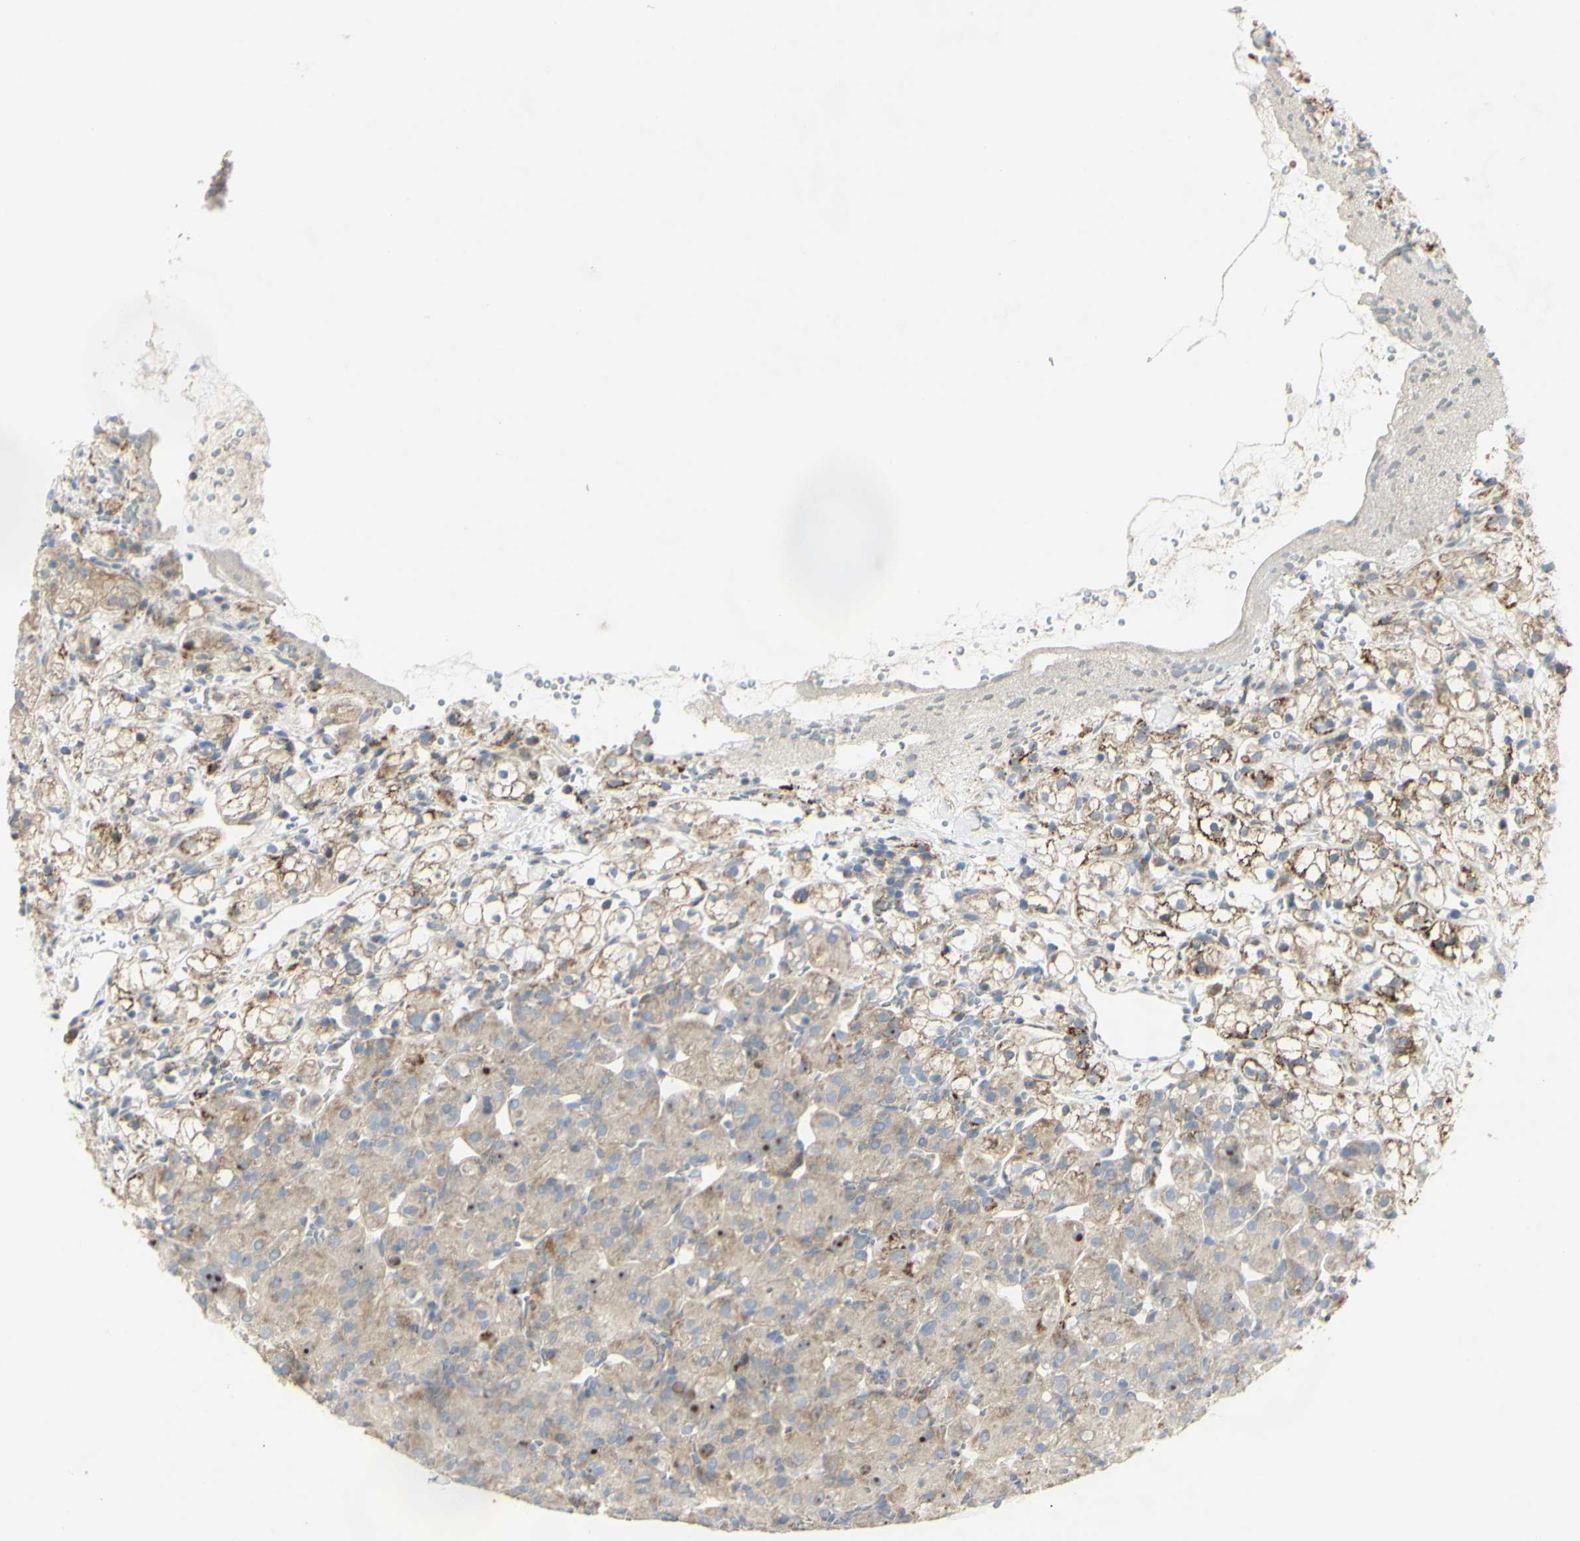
{"staining": {"intensity": "weak", "quantity": ">75%", "location": "cytoplasmic/membranous"}, "tissue": "renal cancer", "cell_type": "Tumor cells", "image_type": "cancer", "snomed": [{"axis": "morphology", "description": "Adenocarcinoma, NOS"}, {"axis": "topography", "description": "Kidney"}], "caption": "This photomicrograph demonstrates immunohistochemistry staining of human renal adenocarcinoma, with low weak cytoplasmic/membranous expression in approximately >75% of tumor cells.", "gene": "CNTNAP1", "patient": {"sex": "male", "age": 61}}